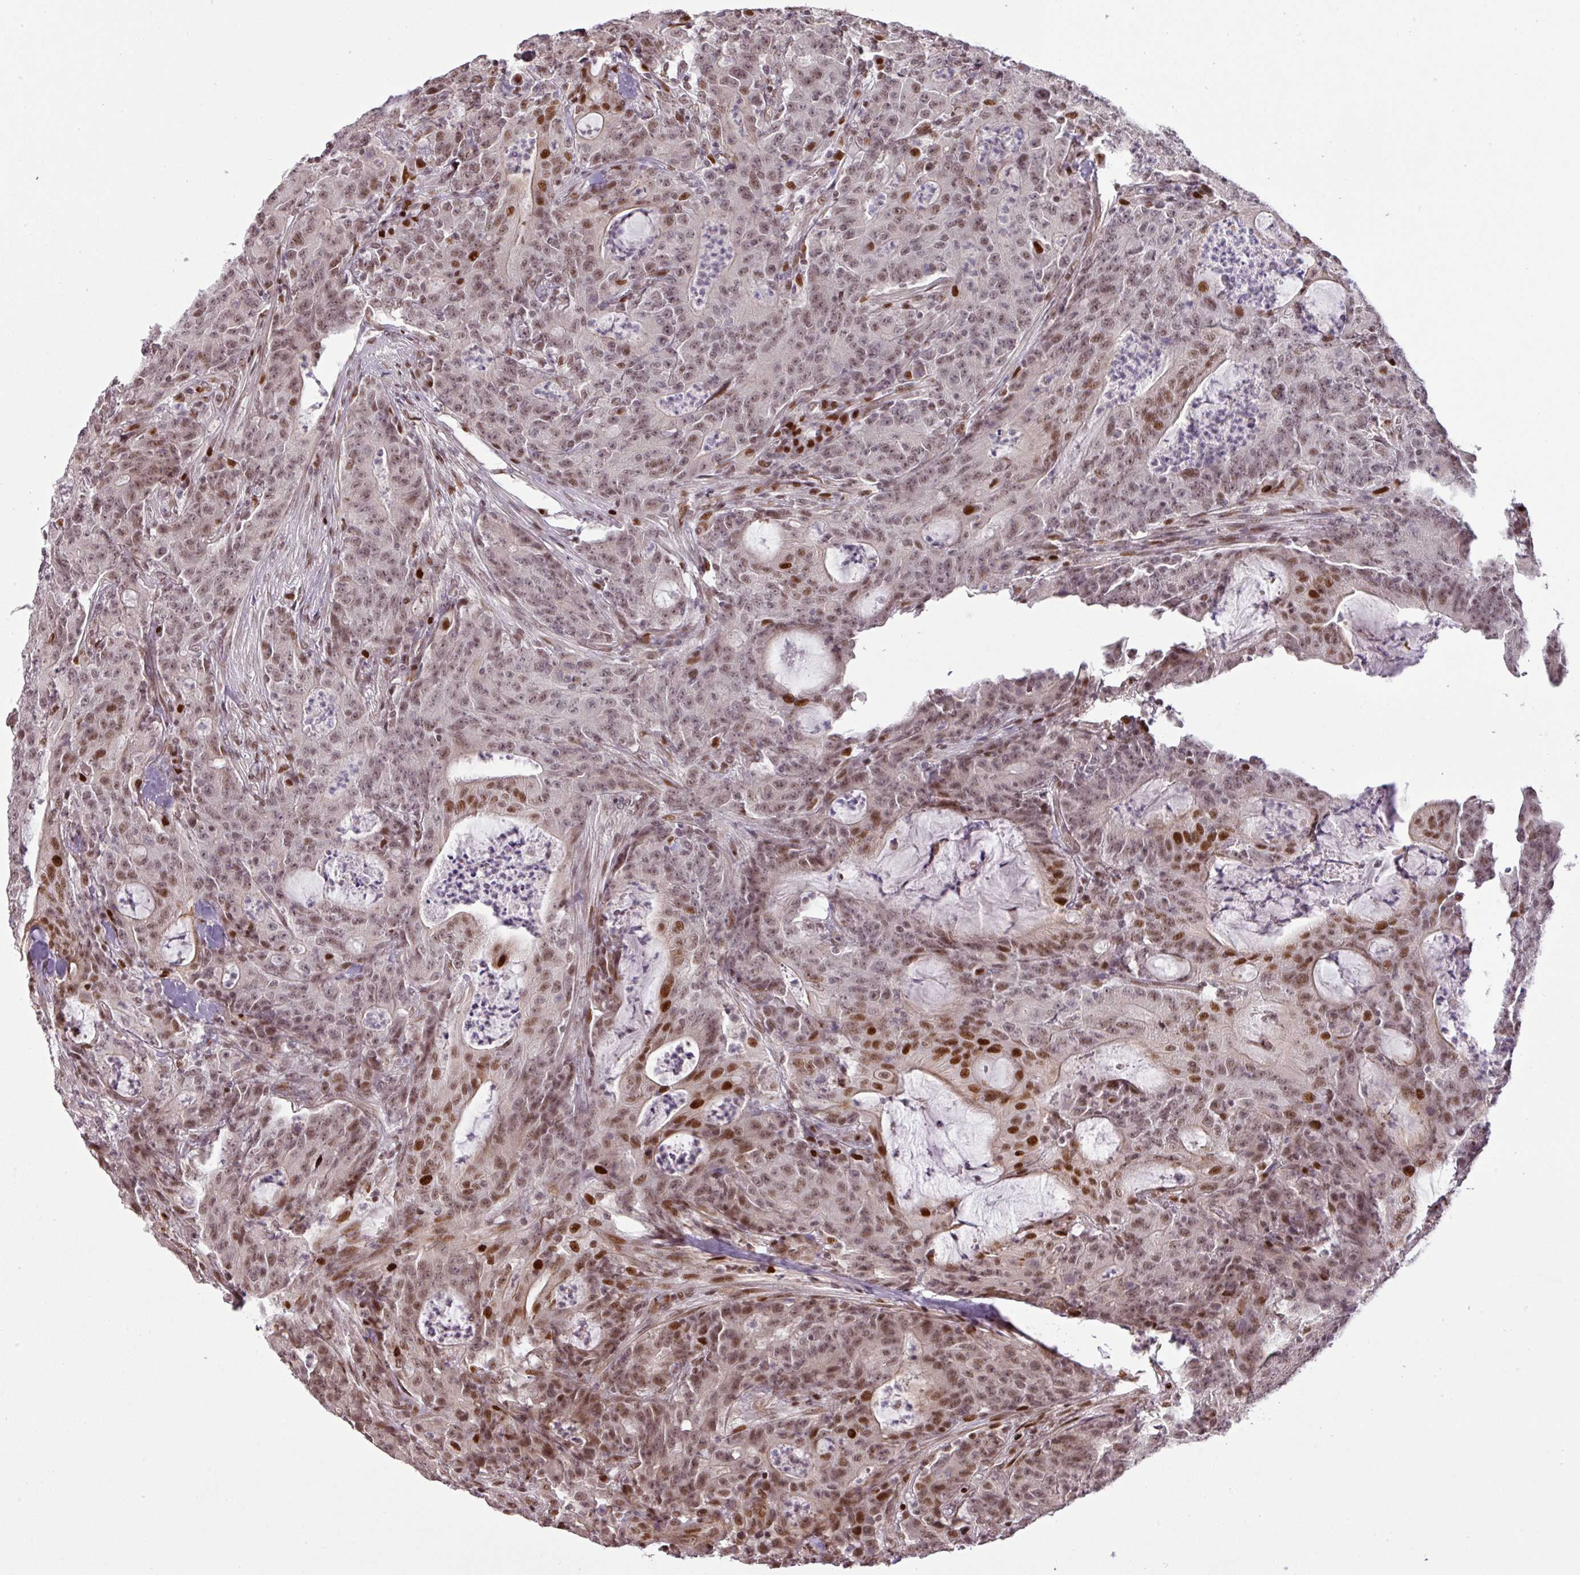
{"staining": {"intensity": "moderate", "quantity": ">75%", "location": "nuclear"}, "tissue": "colorectal cancer", "cell_type": "Tumor cells", "image_type": "cancer", "snomed": [{"axis": "morphology", "description": "Adenocarcinoma, NOS"}, {"axis": "topography", "description": "Colon"}], "caption": "Moderate nuclear staining for a protein is seen in approximately >75% of tumor cells of colorectal cancer (adenocarcinoma) using immunohistochemistry (IHC).", "gene": "MYSM1", "patient": {"sex": "male", "age": 83}}